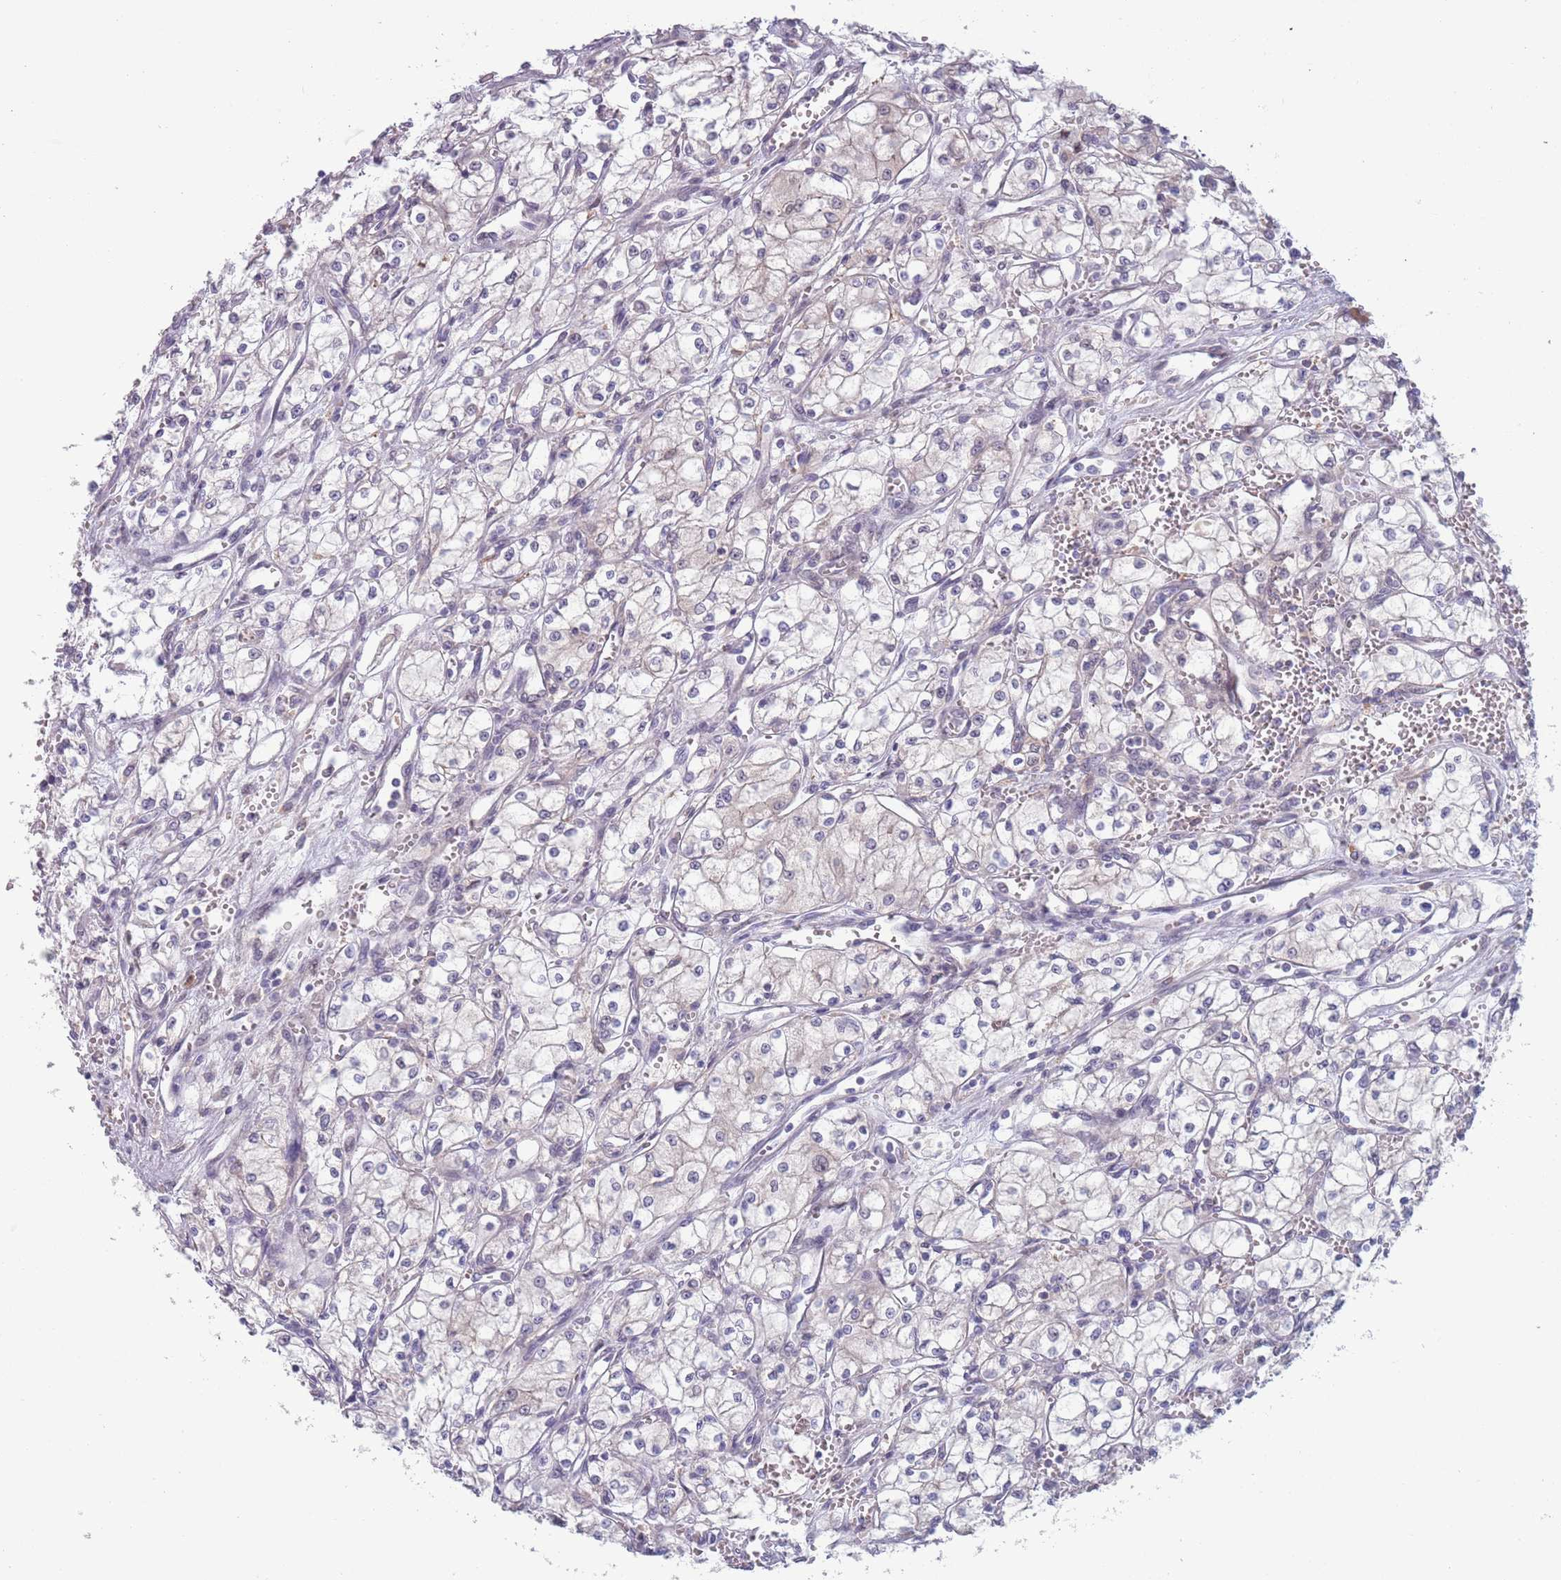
{"staining": {"intensity": "negative", "quantity": "none", "location": "none"}, "tissue": "renal cancer", "cell_type": "Tumor cells", "image_type": "cancer", "snomed": [{"axis": "morphology", "description": "Adenocarcinoma, NOS"}, {"axis": "topography", "description": "Kidney"}], "caption": "The IHC histopathology image has no significant staining in tumor cells of renal cancer (adenocarcinoma) tissue.", "gene": "CLNS1A", "patient": {"sex": "male", "age": 59}}